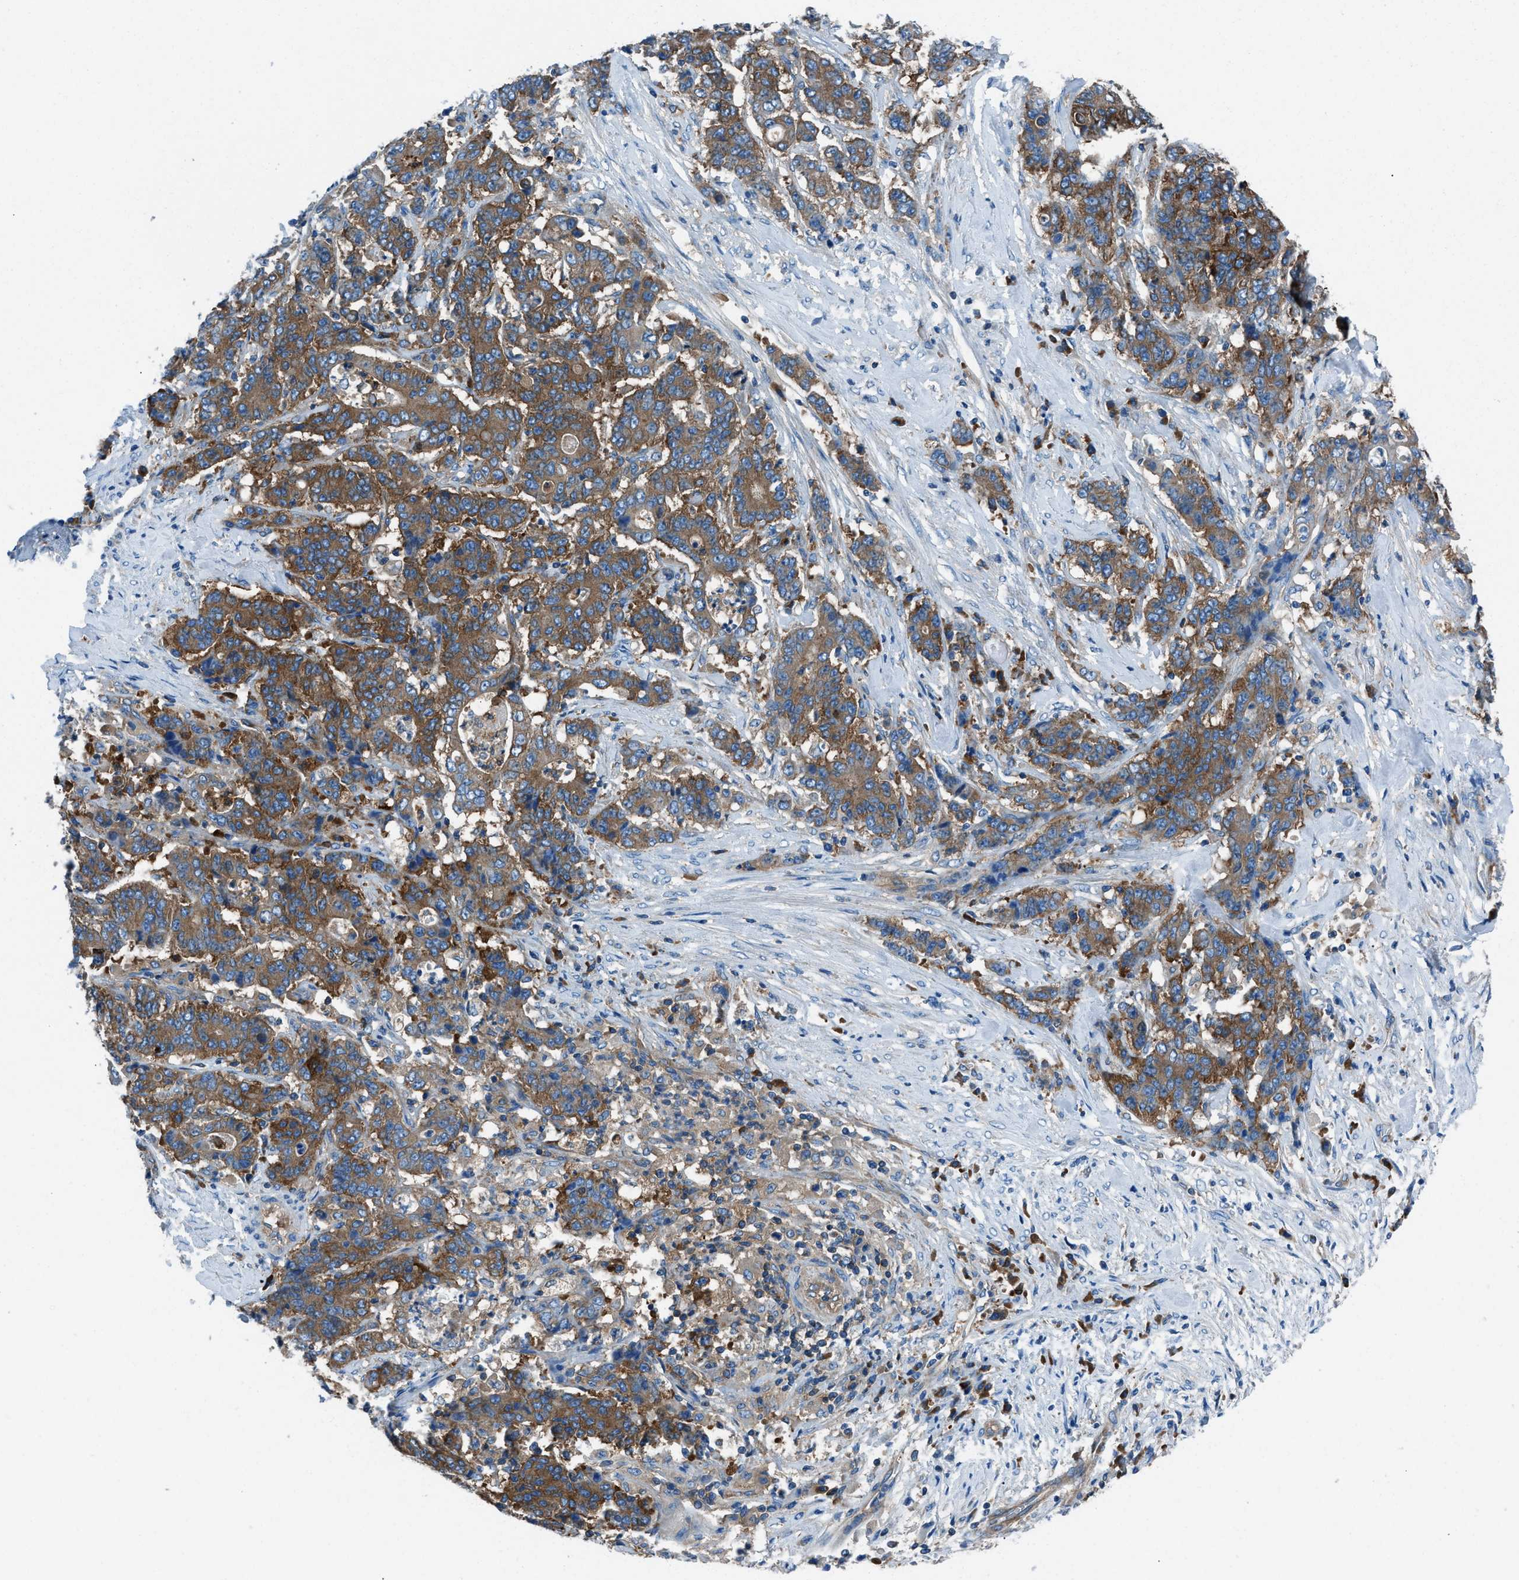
{"staining": {"intensity": "strong", "quantity": ">75%", "location": "cytoplasmic/membranous"}, "tissue": "stomach cancer", "cell_type": "Tumor cells", "image_type": "cancer", "snomed": [{"axis": "morphology", "description": "Adenocarcinoma, NOS"}, {"axis": "topography", "description": "Stomach"}], "caption": "Immunohistochemistry of human stomach cancer (adenocarcinoma) demonstrates high levels of strong cytoplasmic/membranous positivity in about >75% of tumor cells.", "gene": "SARS1", "patient": {"sex": "female", "age": 73}}